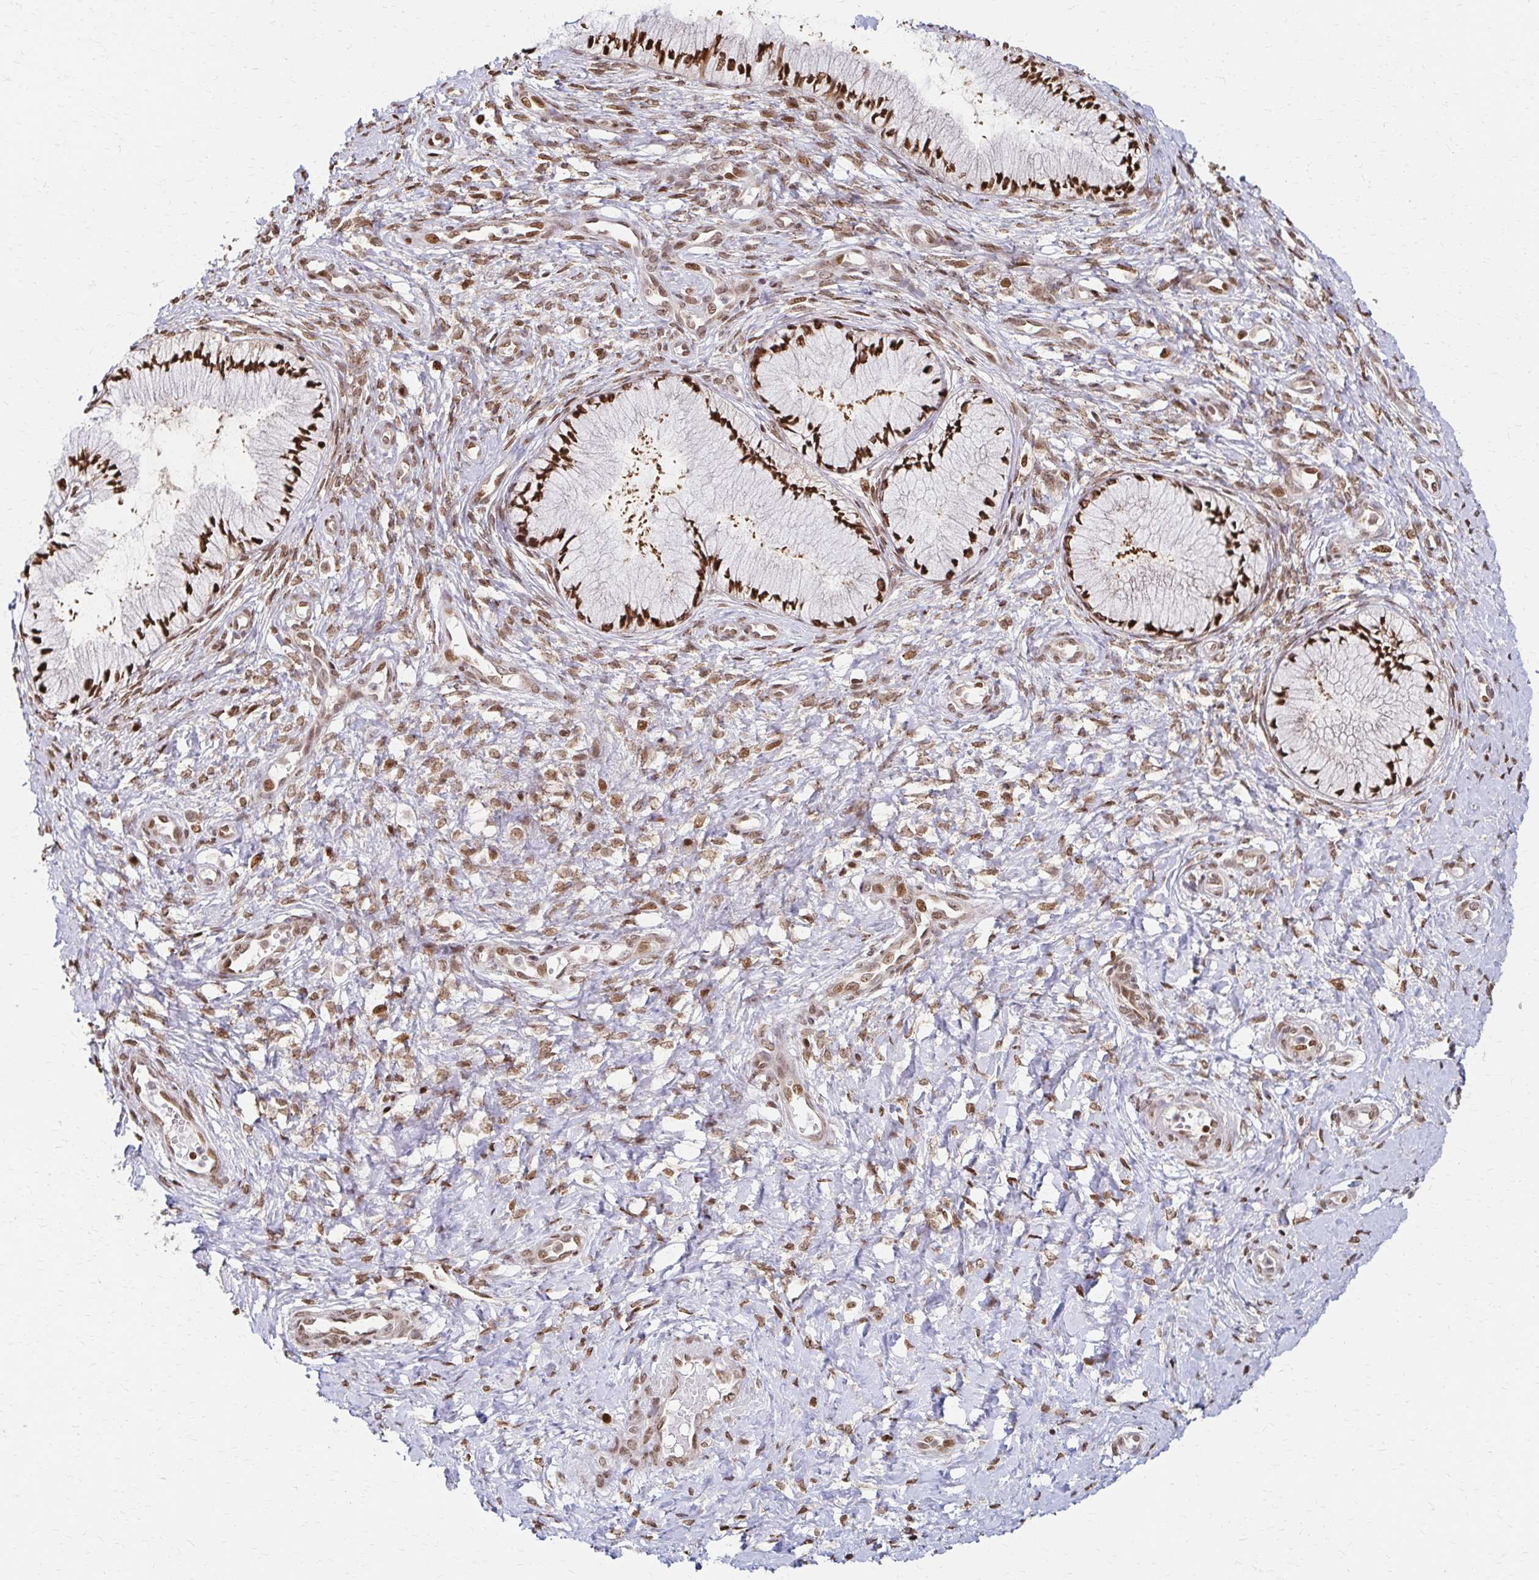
{"staining": {"intensity": "strong", "quantity": ">75%", "location": "nuclear"}, "tissue": "cervix", "cell_type": "Glandular cells", "image_type": "normal", "snomed": [{"axis": "morphology", "description": "Normal tissue, NOS"}, {"axis": "topography", "description": "Cervix"}], "caption": "Immunohistochemistry staining of benign cervix, which shows high levels of strong nuclear expression in about >75% of glandular cells indicating strong nuclear protein staining. The staining was performed using DAB (brown) for protein detection and nuclei were counterstained in hematoxylin (blue).", "gene": "PSMD7", "patient": {"sex": "female", "age": 37}}